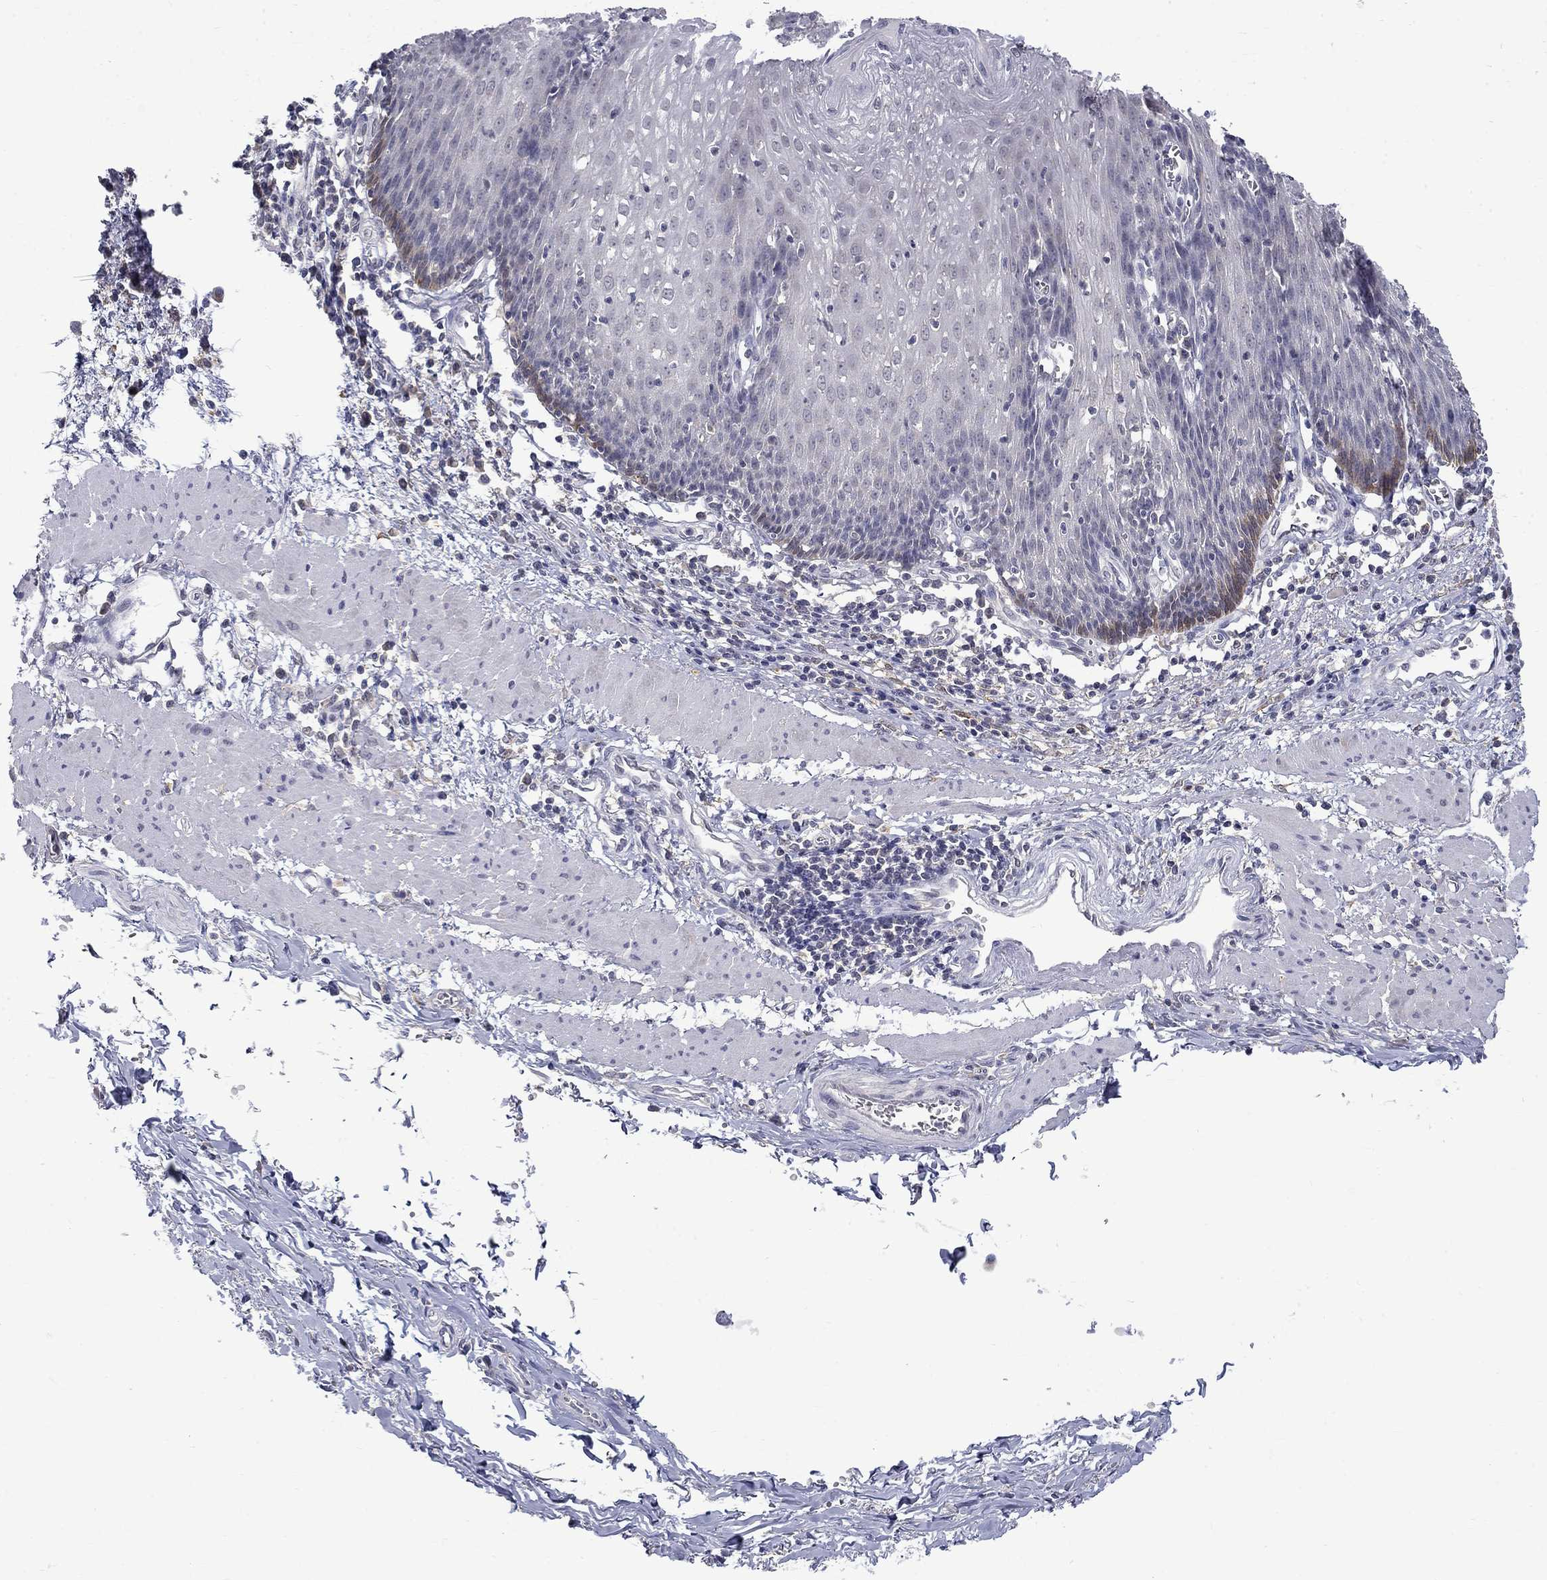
{"staining": {"intensity": "strong", "quantity": "<25%", "location": "cytoplasmic/membranous"}, "tissue": "esophagus", "cell_type": "Squamous epithelial cells", "image_type": "normal", "snomed": [{"axis": "morphology", "description": "Normal tissue, NOS"}, {"axis": "topography", "description": "Esophagus"}], "caption": "Esophagus stained with immunohistochemistry (IHC) displays strong cytoplasmic/membranous positivity in about <25% of squamous epithelial cells. The staining is performed using DAB (3,3'-diaminobenzidine) brown chromogen to label protein expression. The nuclei are counter-stained blue using hematoxylin.", "gene": "PCBP2", "patient": {"sex": "male", "age": 57}}